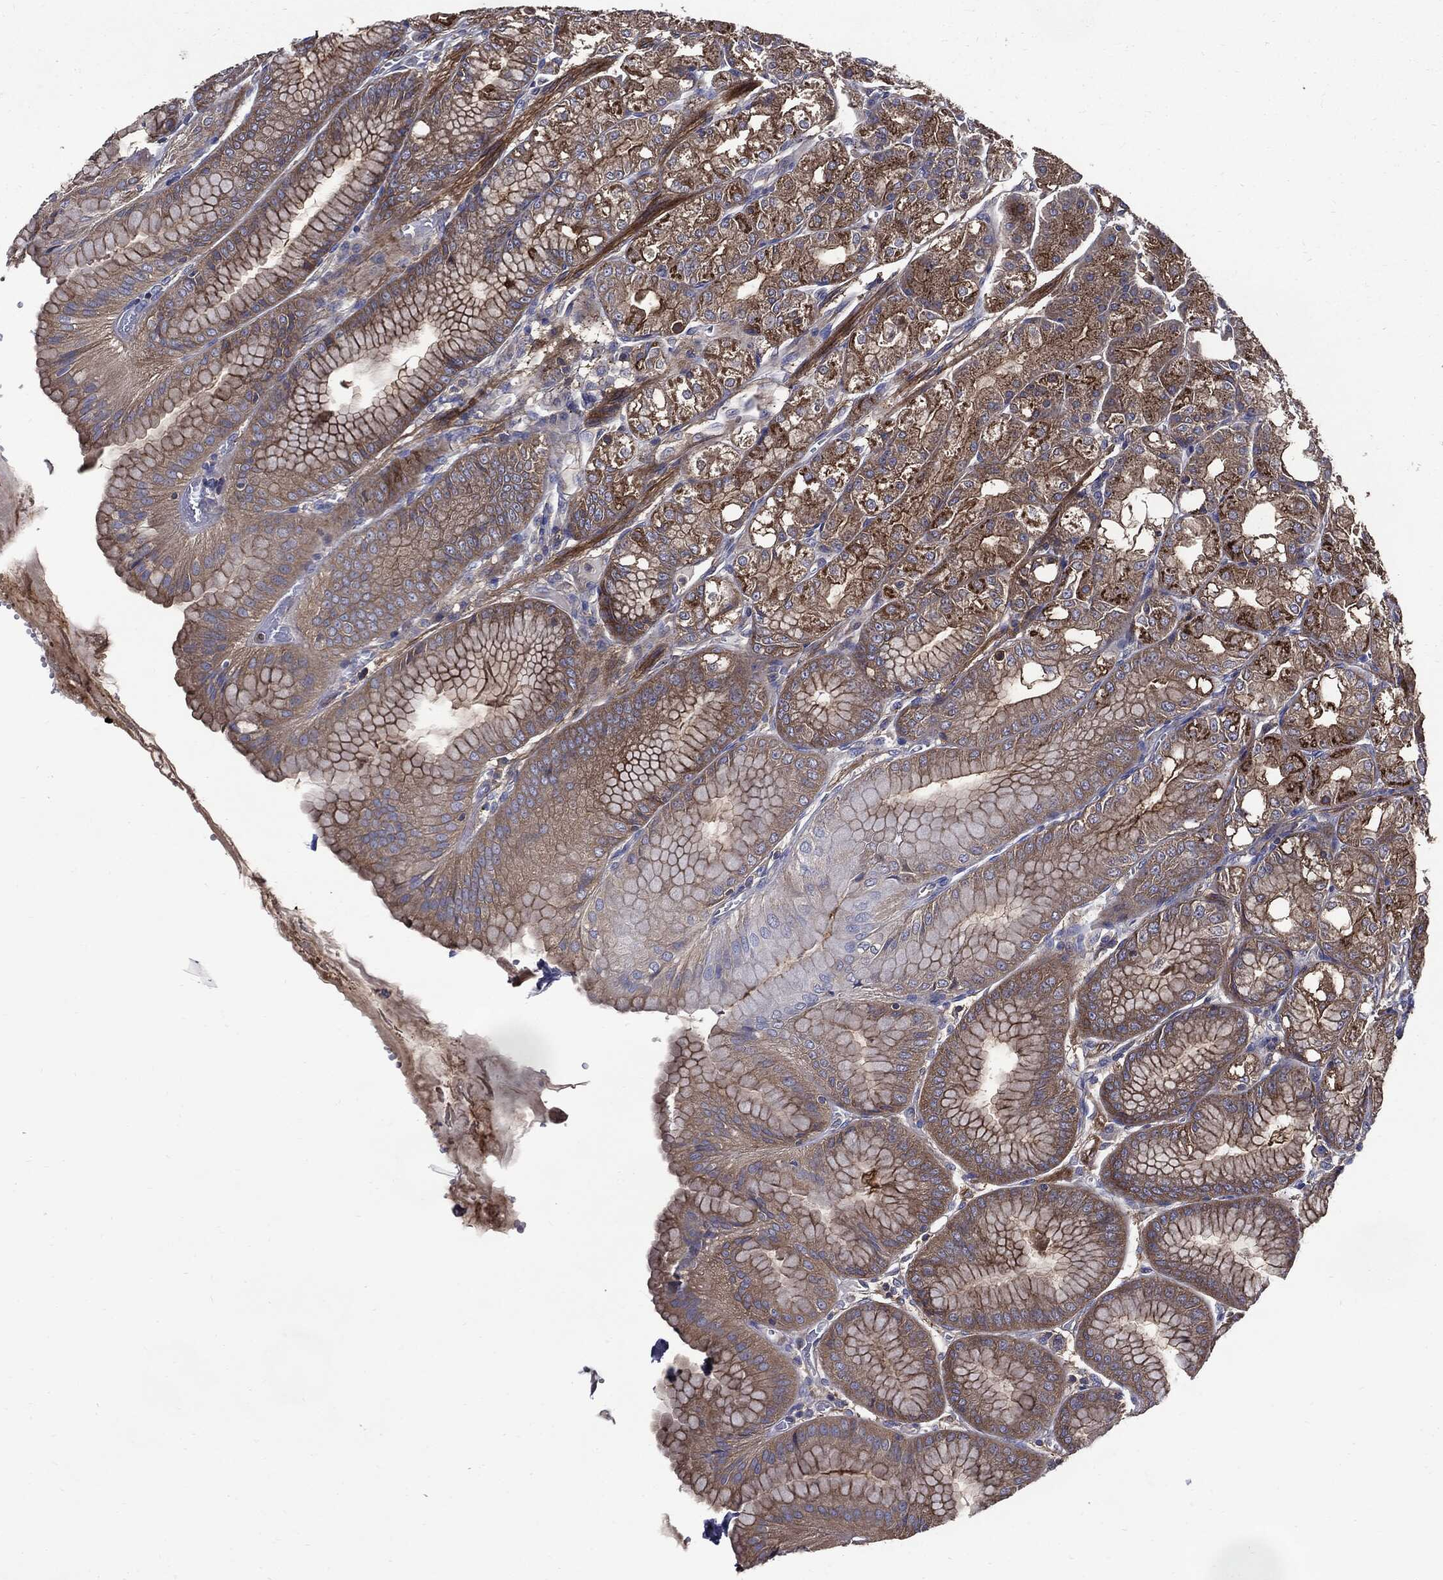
{"staining": {"intensity": "moderate", "quantity": ">75%", "location": "cytoplasmic/membranous"}, "tissue": "stomach", "cell_type": "Glandular cells", "image_type": "normal", "snomed": [{"axis": "morphology", "description": "Normal tissue, NOS"}, {"axis": "topography", "description": "Stomach"}], "caption": "Immunohistochemical staining of normal human stomach reveals >75% levels of moderate cytoplasmic/membranous protein staining in about >75% of glandular cells.", "gene": "PDCD6IP", "patient": {"sex": "male", "age": 71}}